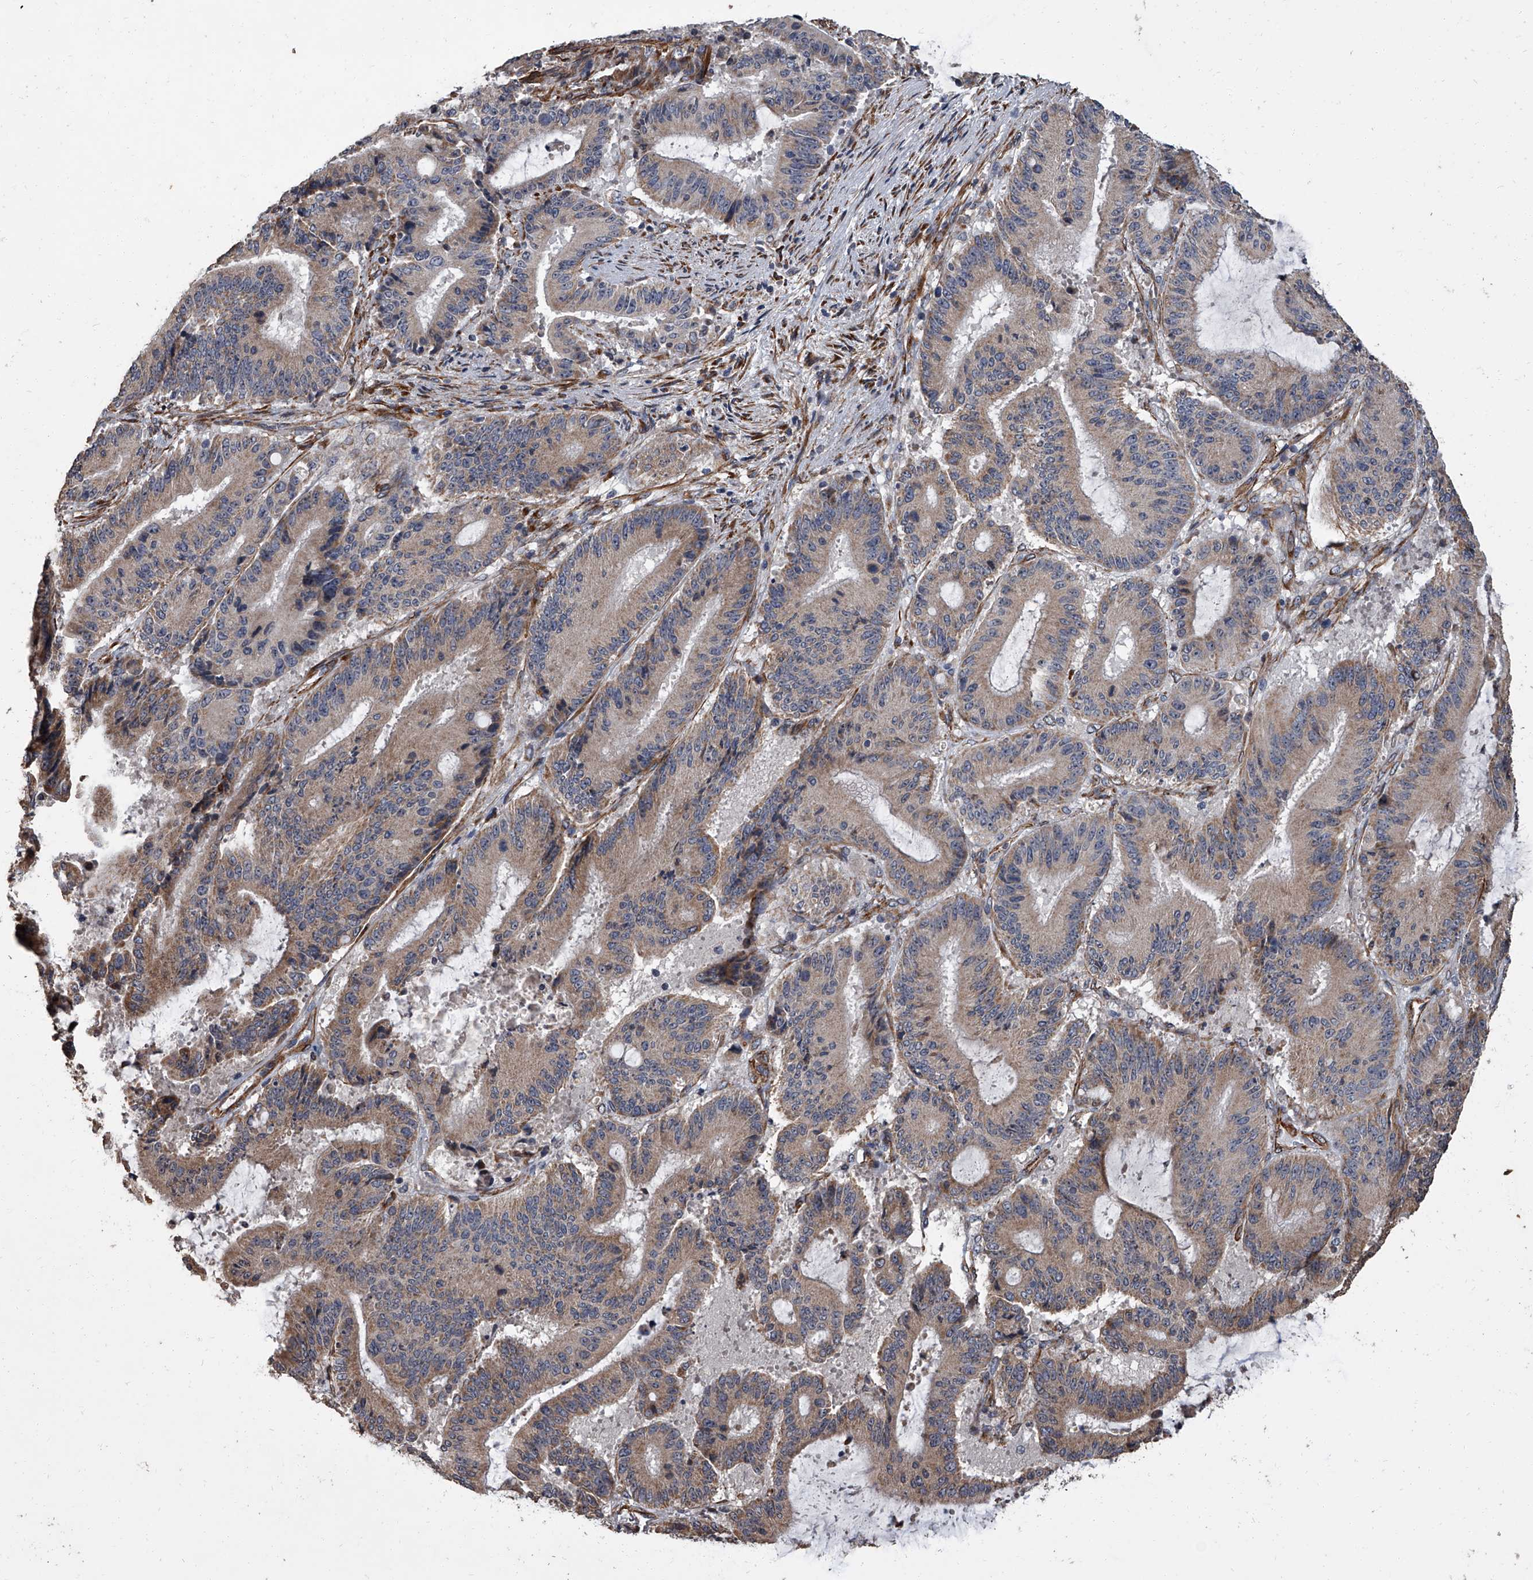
{"staining": {"intensity": "weak", "quantity": ">75%", "location": "cytoplasmic/membranous"}, "tissue": "liver cancer", "cell_type": "Tumor cells", "image_type": "cancer", "snomed": [{"axis": "morphology", "description": "Normal tissue, NOS"}, {"axis": "morphology", "description": "Cholangiocarcinoma"}, {"axis": "topography", "description": "Liver"}, {"axis": "topography", "description": "Peripheral nerve tissue"}], "caption": "Immunohistochemical staining of cholangiocarcinoma (liver) displays low levels of weak cytoplasmic/membranous protein expression in approximately >75% of tumor cells. (Brightfield microscopy of DAB IHC at high magnification).", "gene": "SIRT4", "patient": {"sex": "female", "age": 73}}